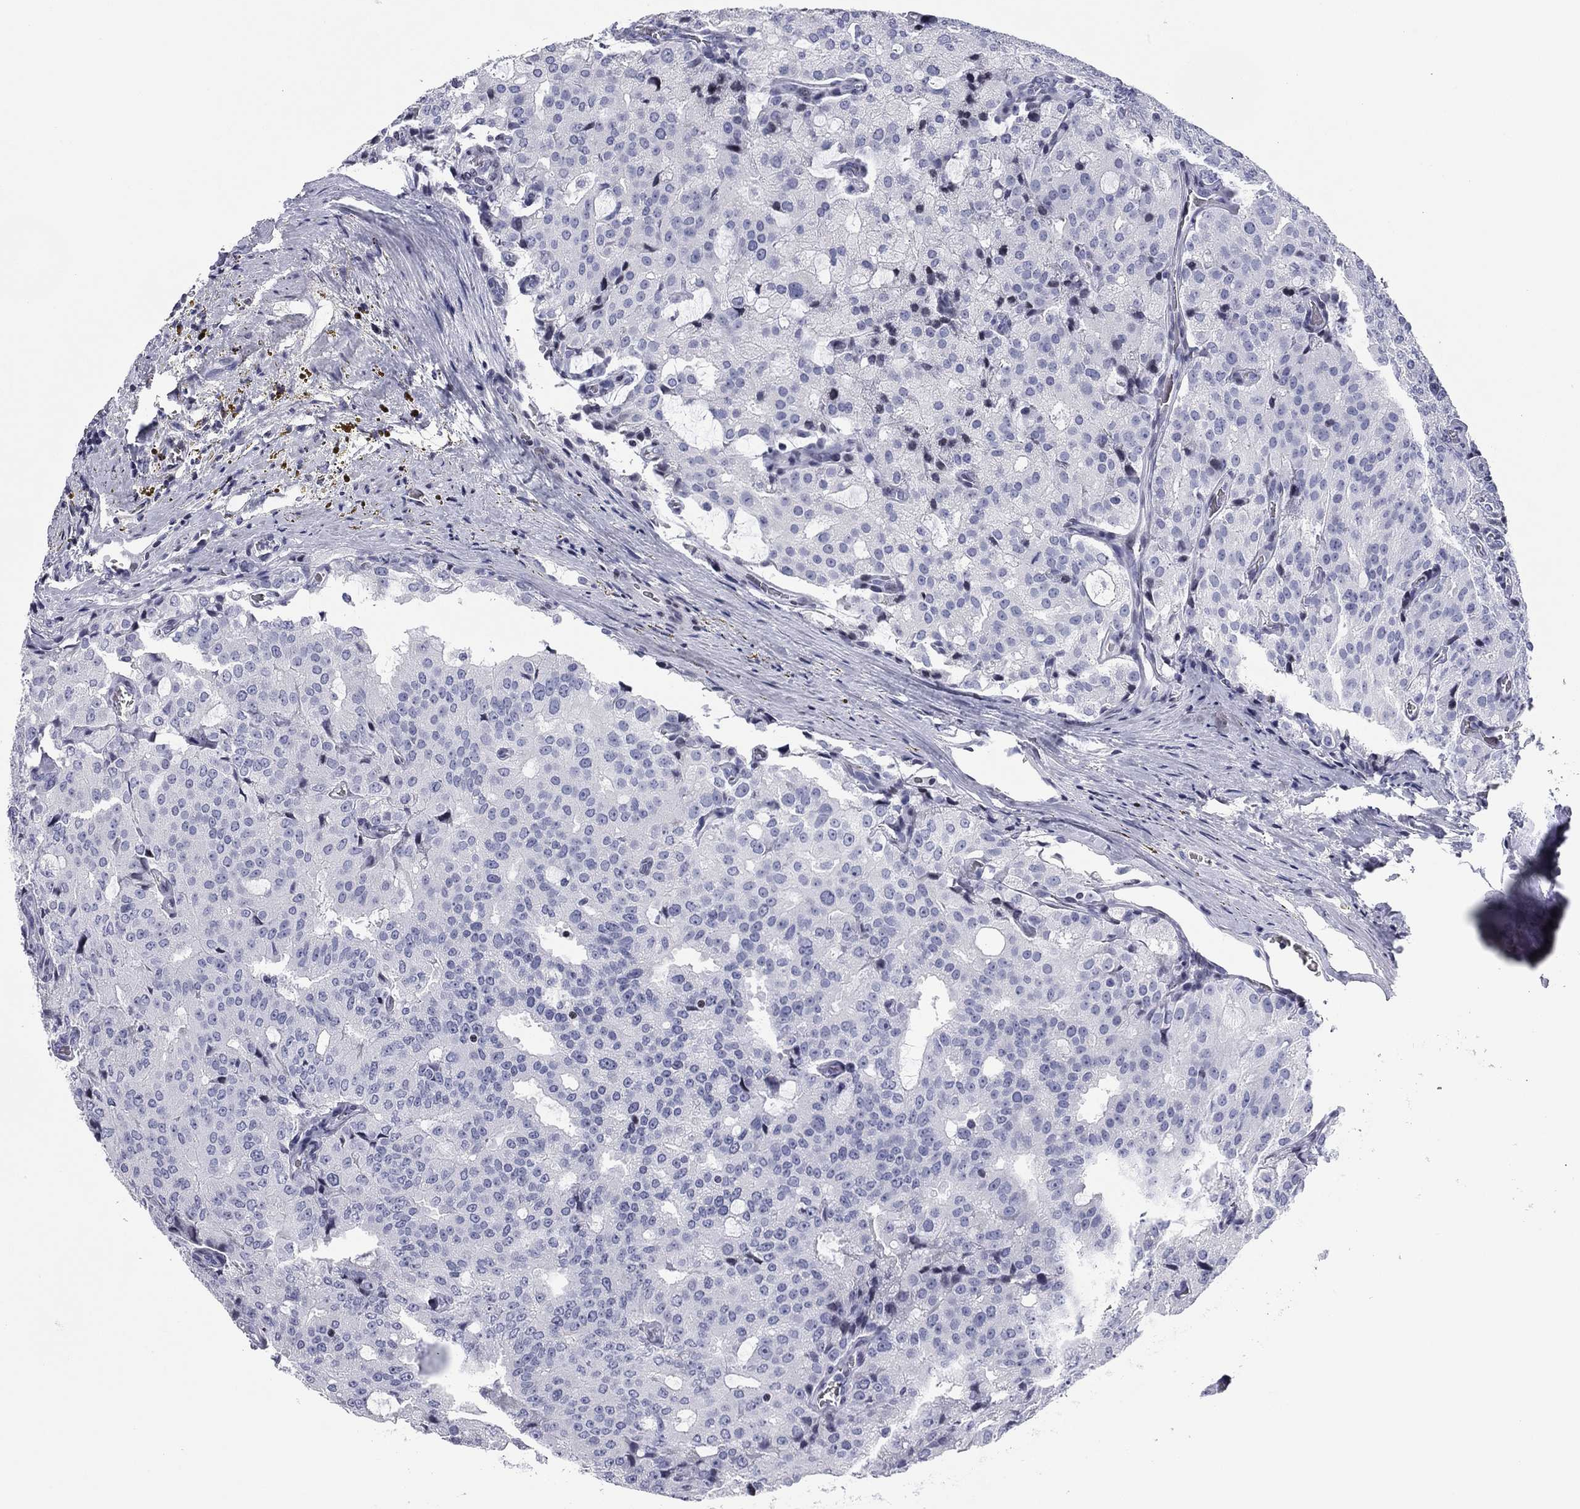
{"staining": {"intensity": "negative", "quantity": "none", "location": "none"}, "tissue": "prostate cancer", "cell_type": "Tumor cells", "image_type": "cancer", "snomed": [{"axis": "morphology", "description": "Adenocarcinoma, NOS"}, {"axis": "topography", "description": "Prostate and seminal vesicle, NOS"}, {"axis": "topography", "description": "Prostate"}], "caption": "Prostate adenocarcinoma was stained to show a protein in brown. There is no significant staining in tumor cells. Nuclei are stained in blue.", "gene": "CCDC144A", "patient": {"sex": "male", "age": 67}}